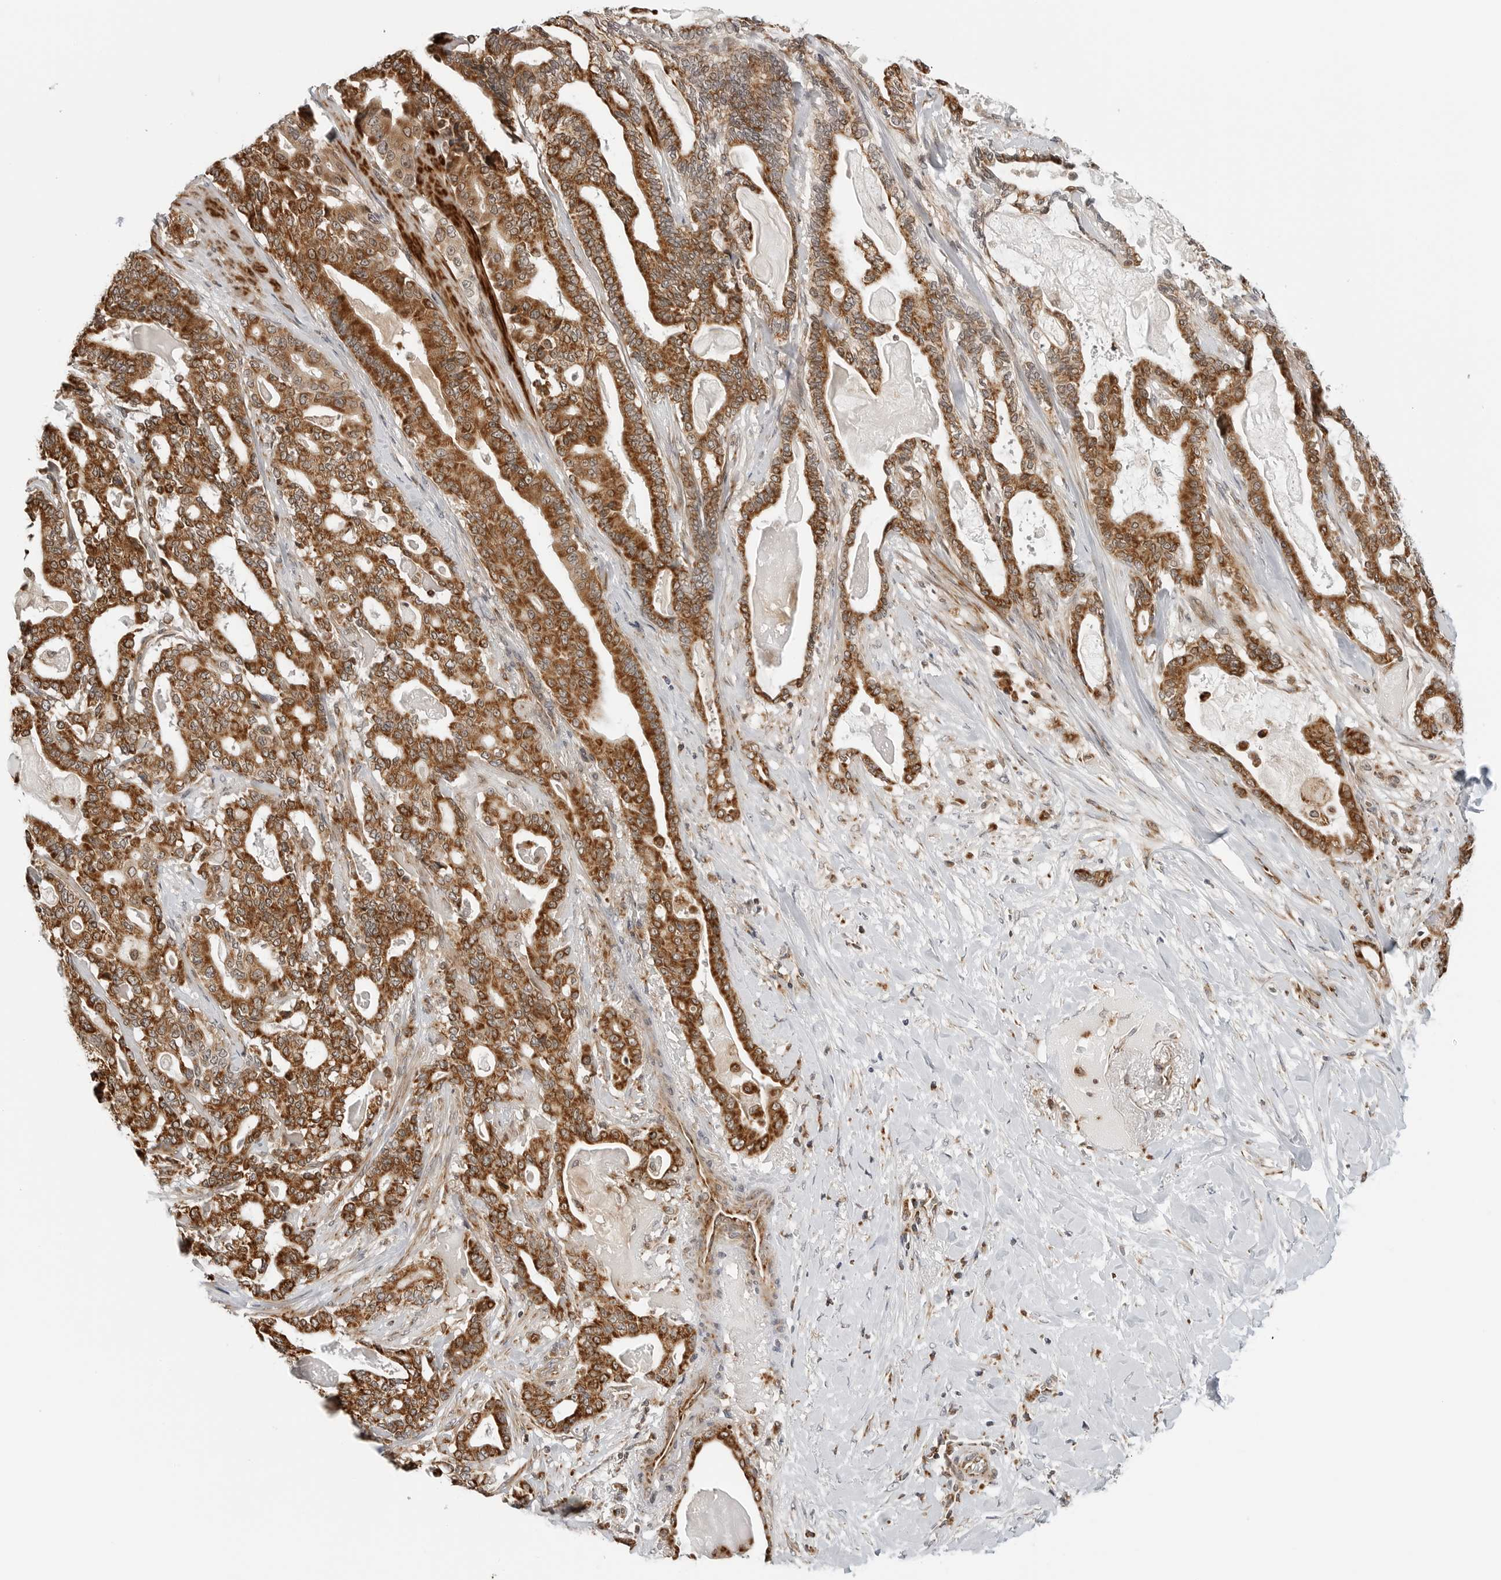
{"staining": {"intensity": "strong", "quantity": ">75%", "location": "cytoplasmic/membranous"}, "tissue": "pancreatic cancer", "cell_type": "Tumor cells", "image_type": "cancer", "snomed": [{"axis": "morphology", "description": "Adenocarcinoma, NOS"}, {"axis": "topography", "description": "Pancreas"}], "caption": "Protein staining of adenocarcinoma (pancreatic) tissue displays strong cytoplasmic/membranous staining in approximately >75% of tumor cells.", "gene": "PEX2", "patient": {"sex": "male", "age": 63}}